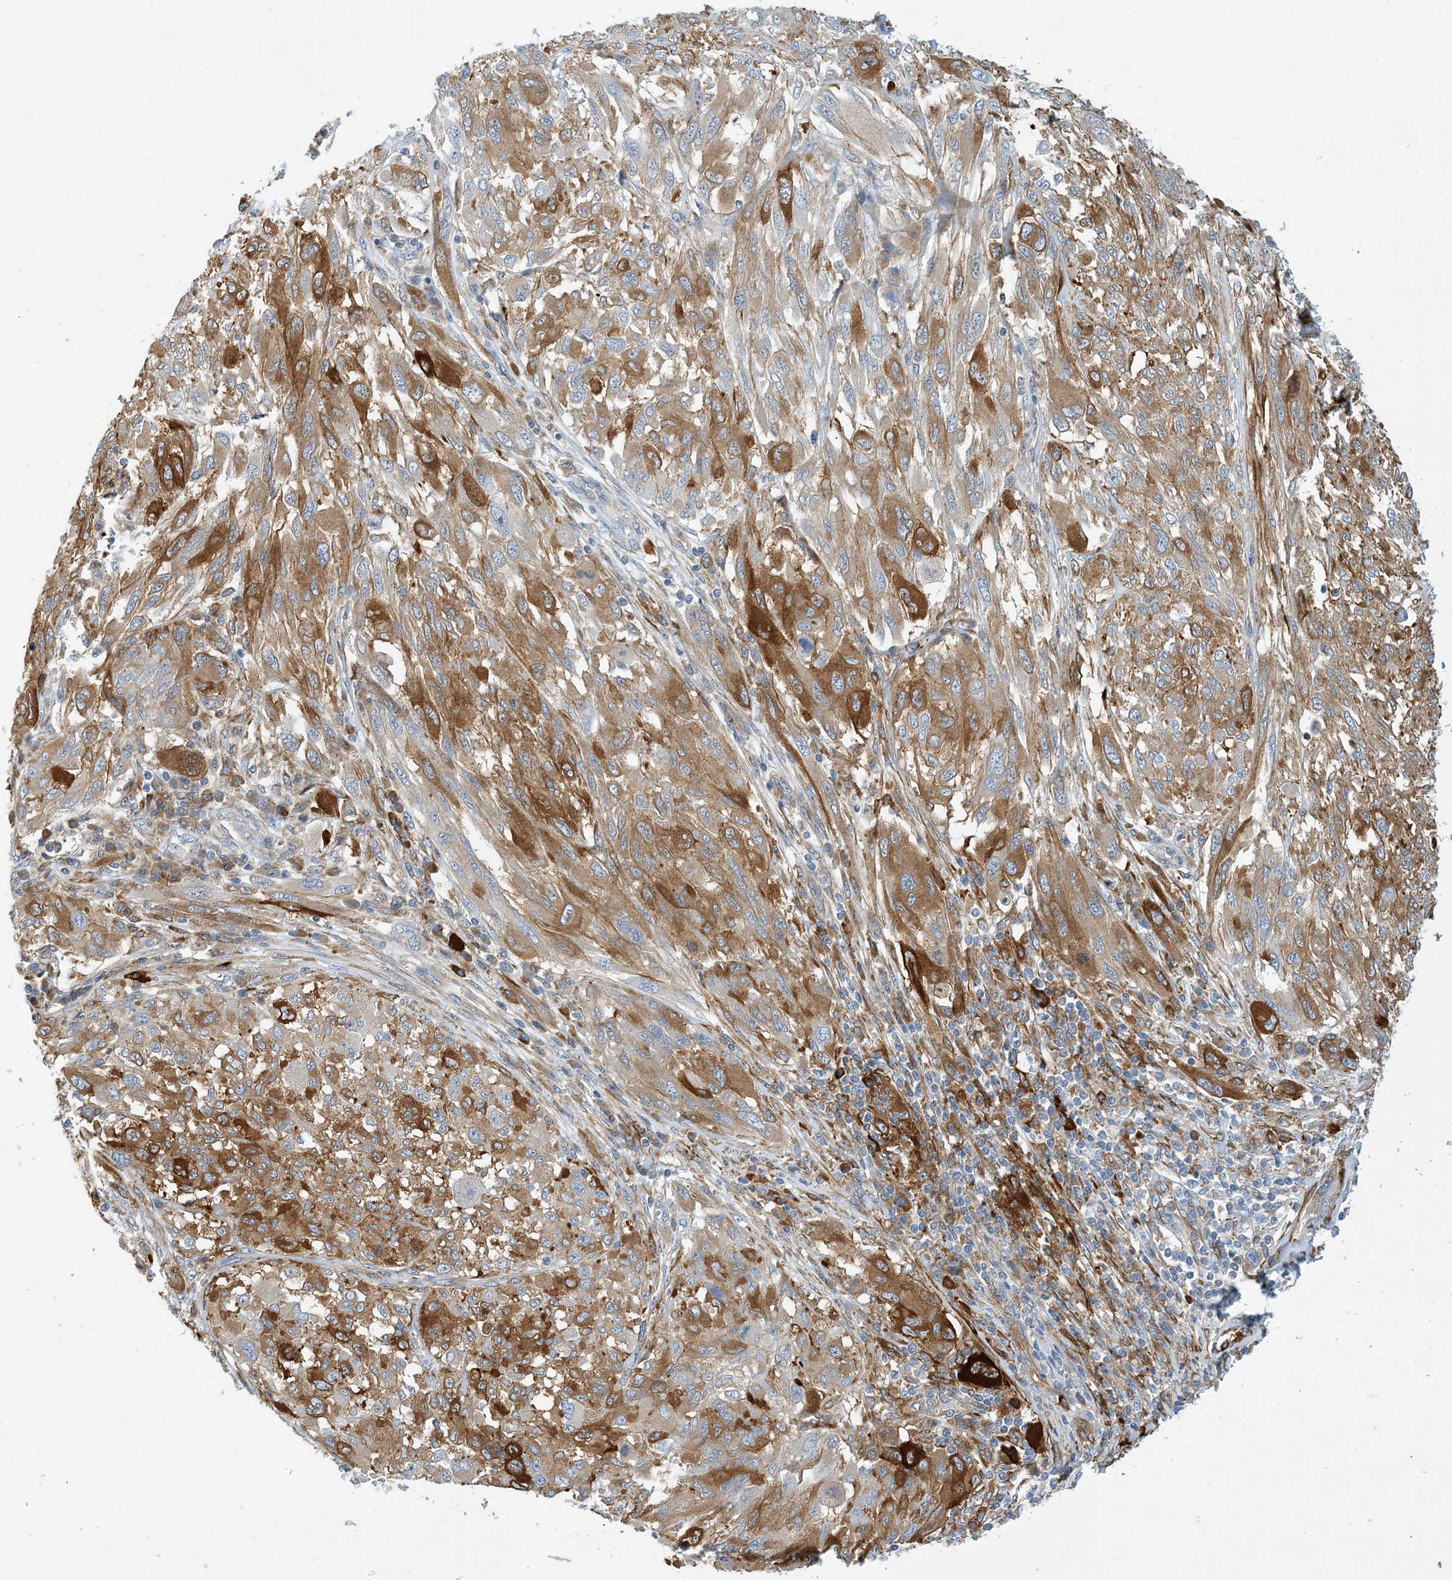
{"staining": {"intensity": "strong", "quantity": ">75%", "location": "cytoplasmic/membranous"}, "tissue": "melanoma", "cell_type": "Tumor cells", "image_type": "cancer", "snomed": [{"axis": "morphology", "description": "Malignant melanoma, NOS"}, {"axis": "topography", "description": "Skin"}], "caption": "This image exhibits melanoma stained with immunohistochemistry to label a protein in brown. The cytoplasmic/membranous of tumor cells show strong positivity for the protein. Nuclei are counter-stained blue.", "gene": "PCDHA2", "patient": {"sex": "female", "age": 91}}